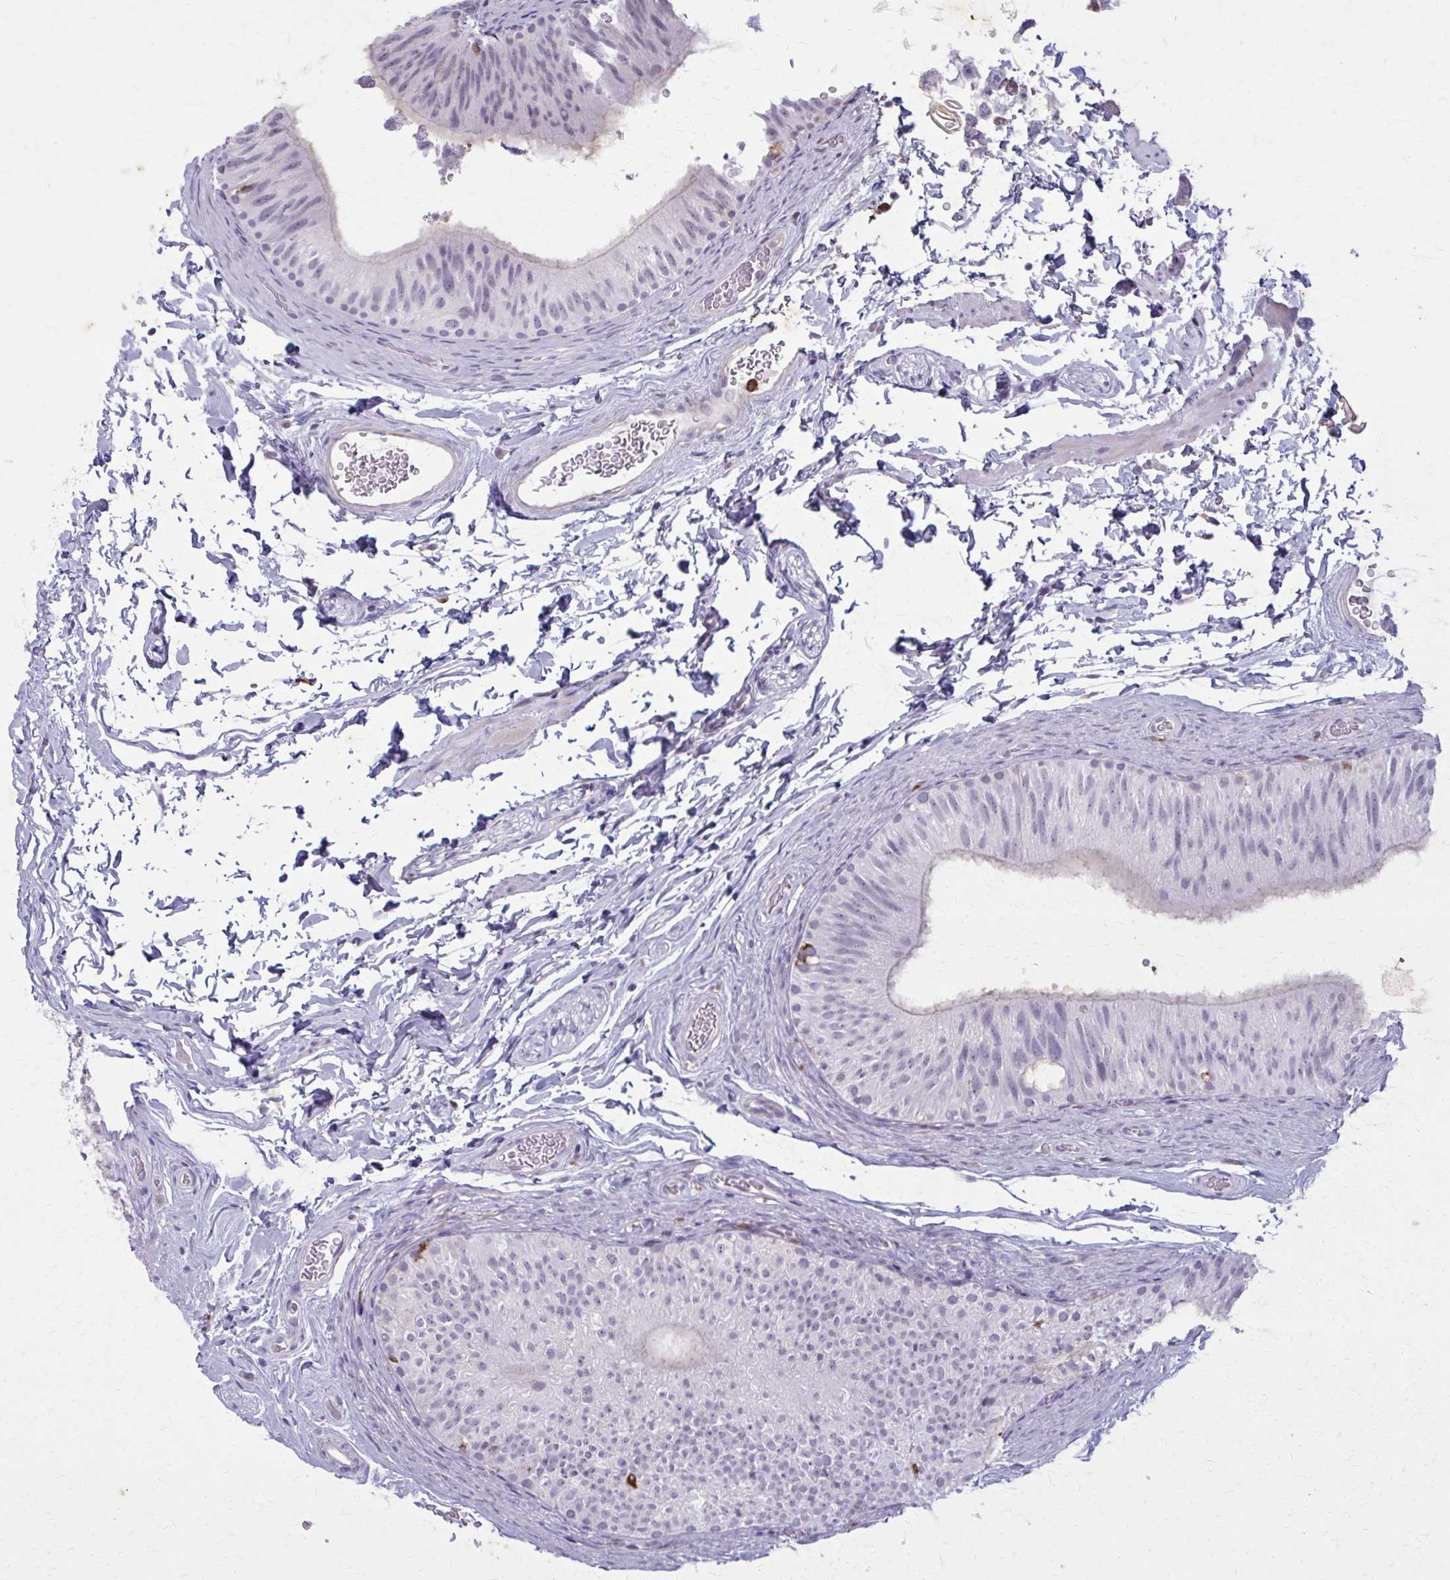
{"staining": {"intensity": "moderate", "quantity": "<25%", "location": "cytoplasmic/membranous"}, "tissue": "epididymis", "cell_type": "Glandular cells", "image_type": "normal", "snomed": [{"axis": "morphology", "description": "Normal tissue, NOS"}, {"axis": "topography", "description": "Epididymis, spermatic cord, NOS"}, {"axis": "topography", "description": "Epididymis"}], "caption": "Immunohistochemical staining of benign human epididymis displays low levels of moderate cytoplasmic/membranous staining in about <25% of glandular cells. (DAB (3,3'-diaminobenzidine) IHC, brown staining for protein, blue staining for nuclei).", "gene": "CARD9", "patient": {"sex": "male", "age": 31}}